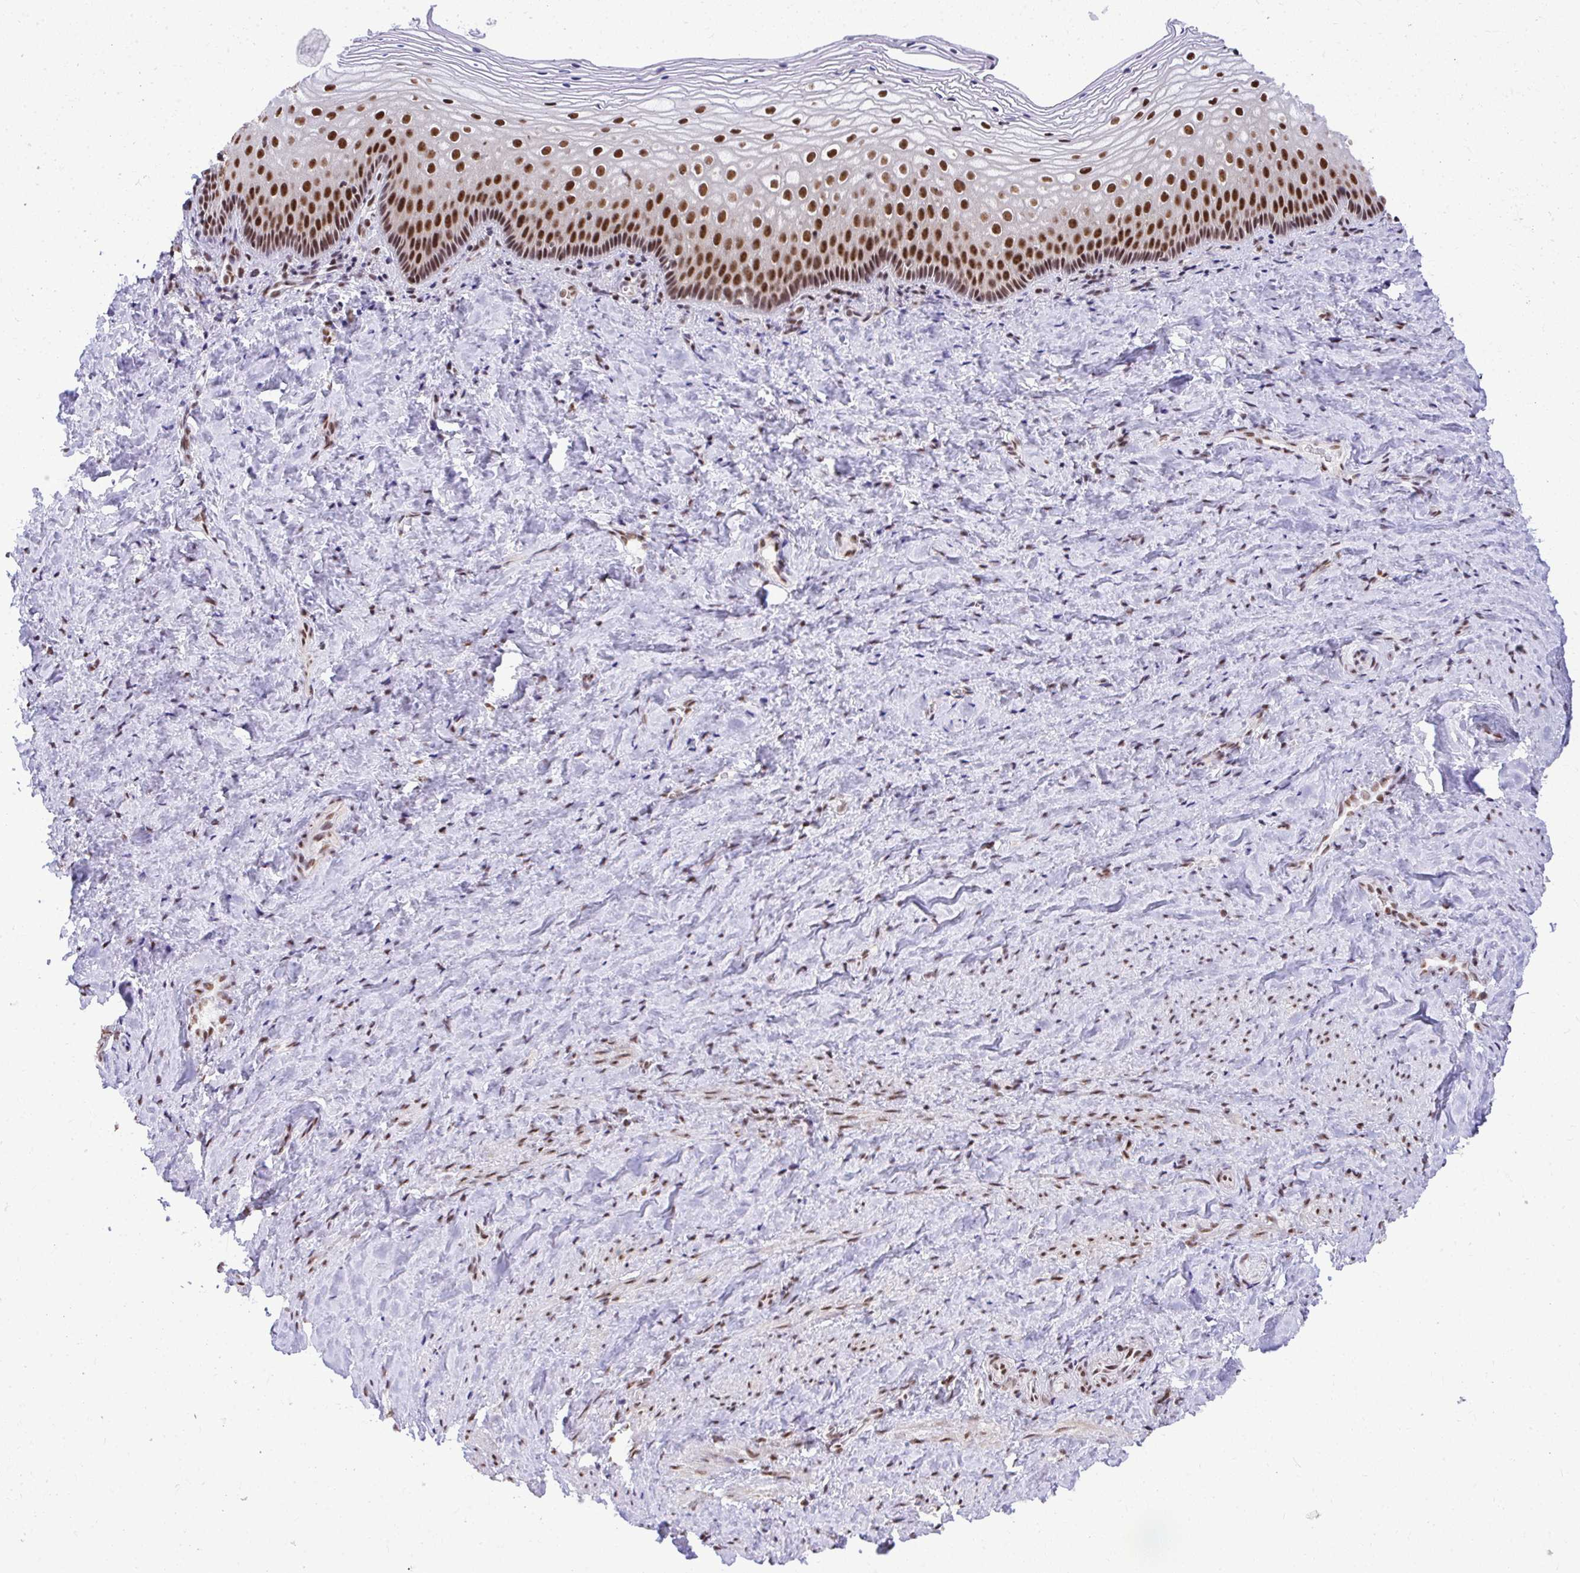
{"staining": {"intensity": "strong", "quantity": ">75%", "location": "nuclear"}, "tissue": "vagina", "cell_type": "Squamous epithelial cells", "image_type": "normal", "snomed": [{"axis": "morphology", "description": "Normal tissue, NOS"}, {"axis": "topography", "description": "Vagina"}], "caption": "High-magnification brightfield microscopy of unremarkable vagina stained with DAB (brown) and counterstained with hematoxylin (blue). squamous epithelial cells exhibit strong nuclear positivity is appreciated in about>75% of cells.", "gene": "PRPF19", "patient": {"sex": "female", "age": 45}}